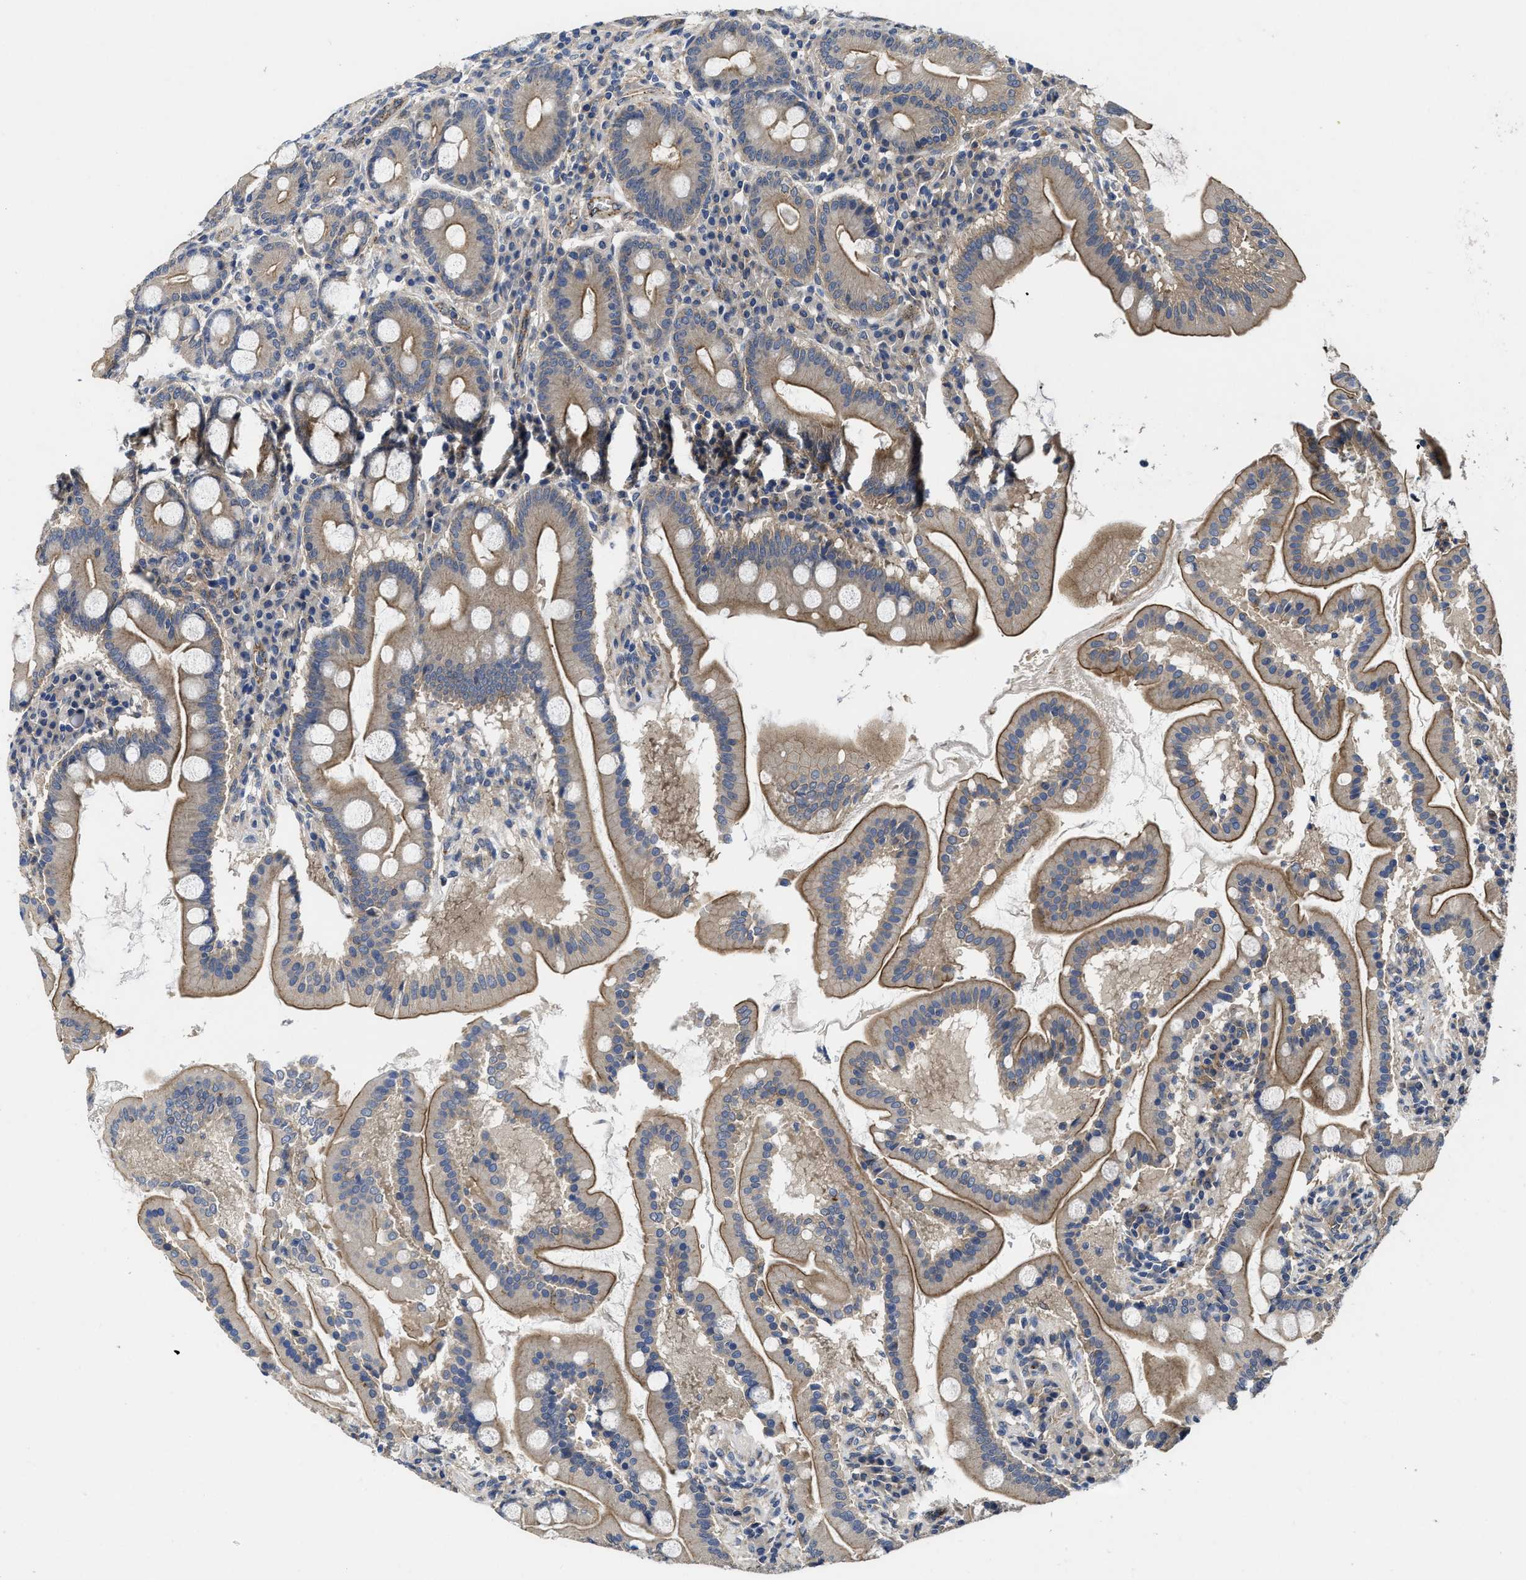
{"staining": {"intensity": "moderate", "quantity": ">75%", "location": "cytoplasmic/membranous"}, "tissue": "duodenum", "cell_type": "Glandular cells", "image_type": "normal", "snomed": [{"axis": "morphology", "description": "Normal tissue, NOS"}, {"axis": "topography", "description": "Duodenum"}], "caption": "Protein expression analysis of normal duodenum displays moderate cytoplasmic/membranous staining in approximately >75% of glandular cells. Immunohistochemistry (ihc) stains the protein in brown and the nuclei are stained blue.", "gene": "PKD2", "patient": {"sex": "male", "age": 50}}